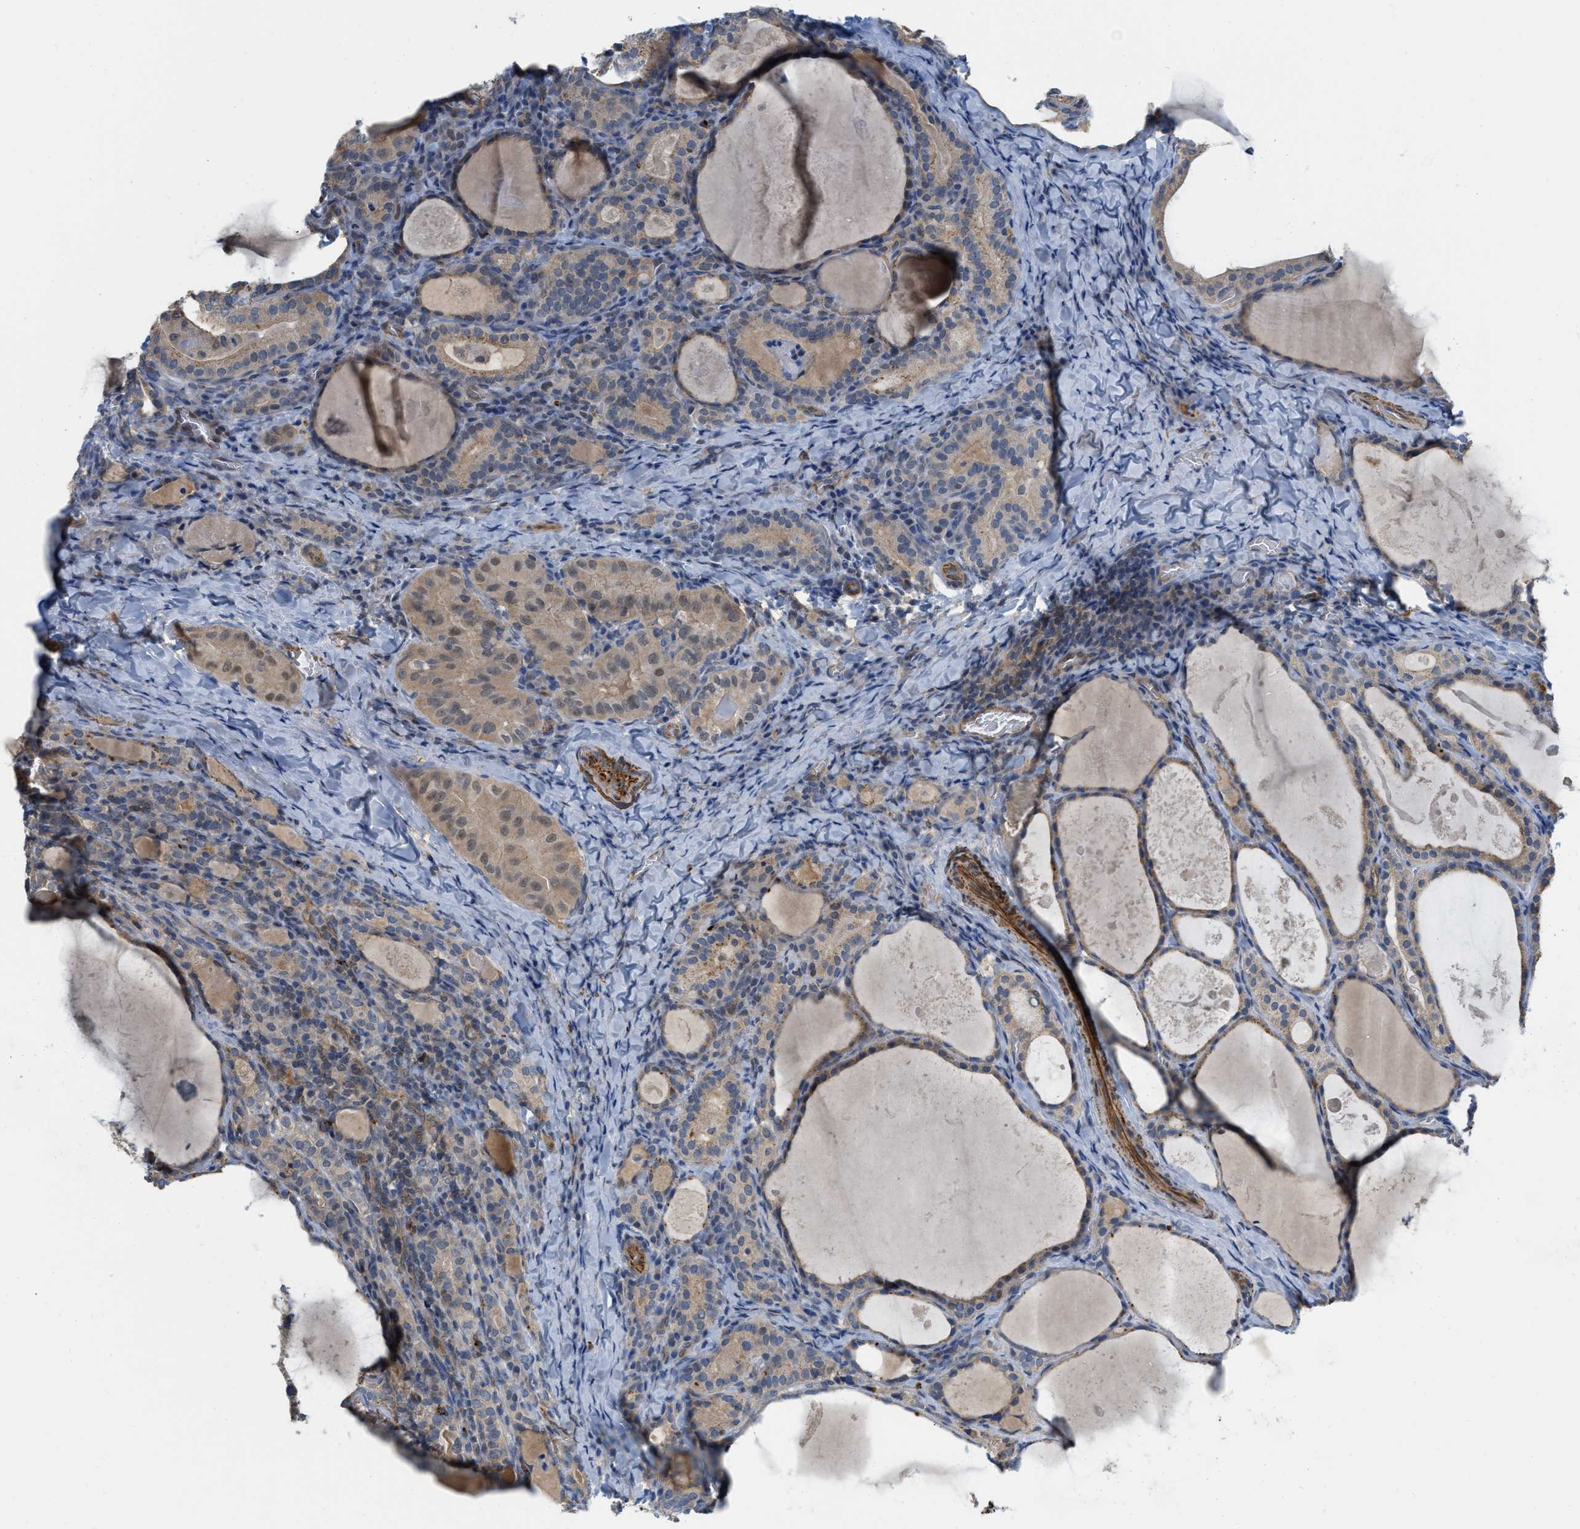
{"staining": {"intensity": "weak", "quantity": ">75%", "location": "cytoplasmic/membranous"}, "tissue": "thyroid cancer", "cell_type": "Tumor cells", "image_type": "cancer", "snomed": [{"axis": "morphology", "description": "Papillary adenocarcinoma, NOS"}, {"axis": "topography", "description": "Thyroid gland"}], "caption": "This image reveals thyroid papillary adenocarcinoma stained with immunohistochemistry to label a protein in brown. The cytoplasmic/membranous of tumor cells show weak positivity for the protein. Nuclei are counter-stained blue.", "gene": "NAPEPLD", "patient": {"sex": "female", "age": 42}}